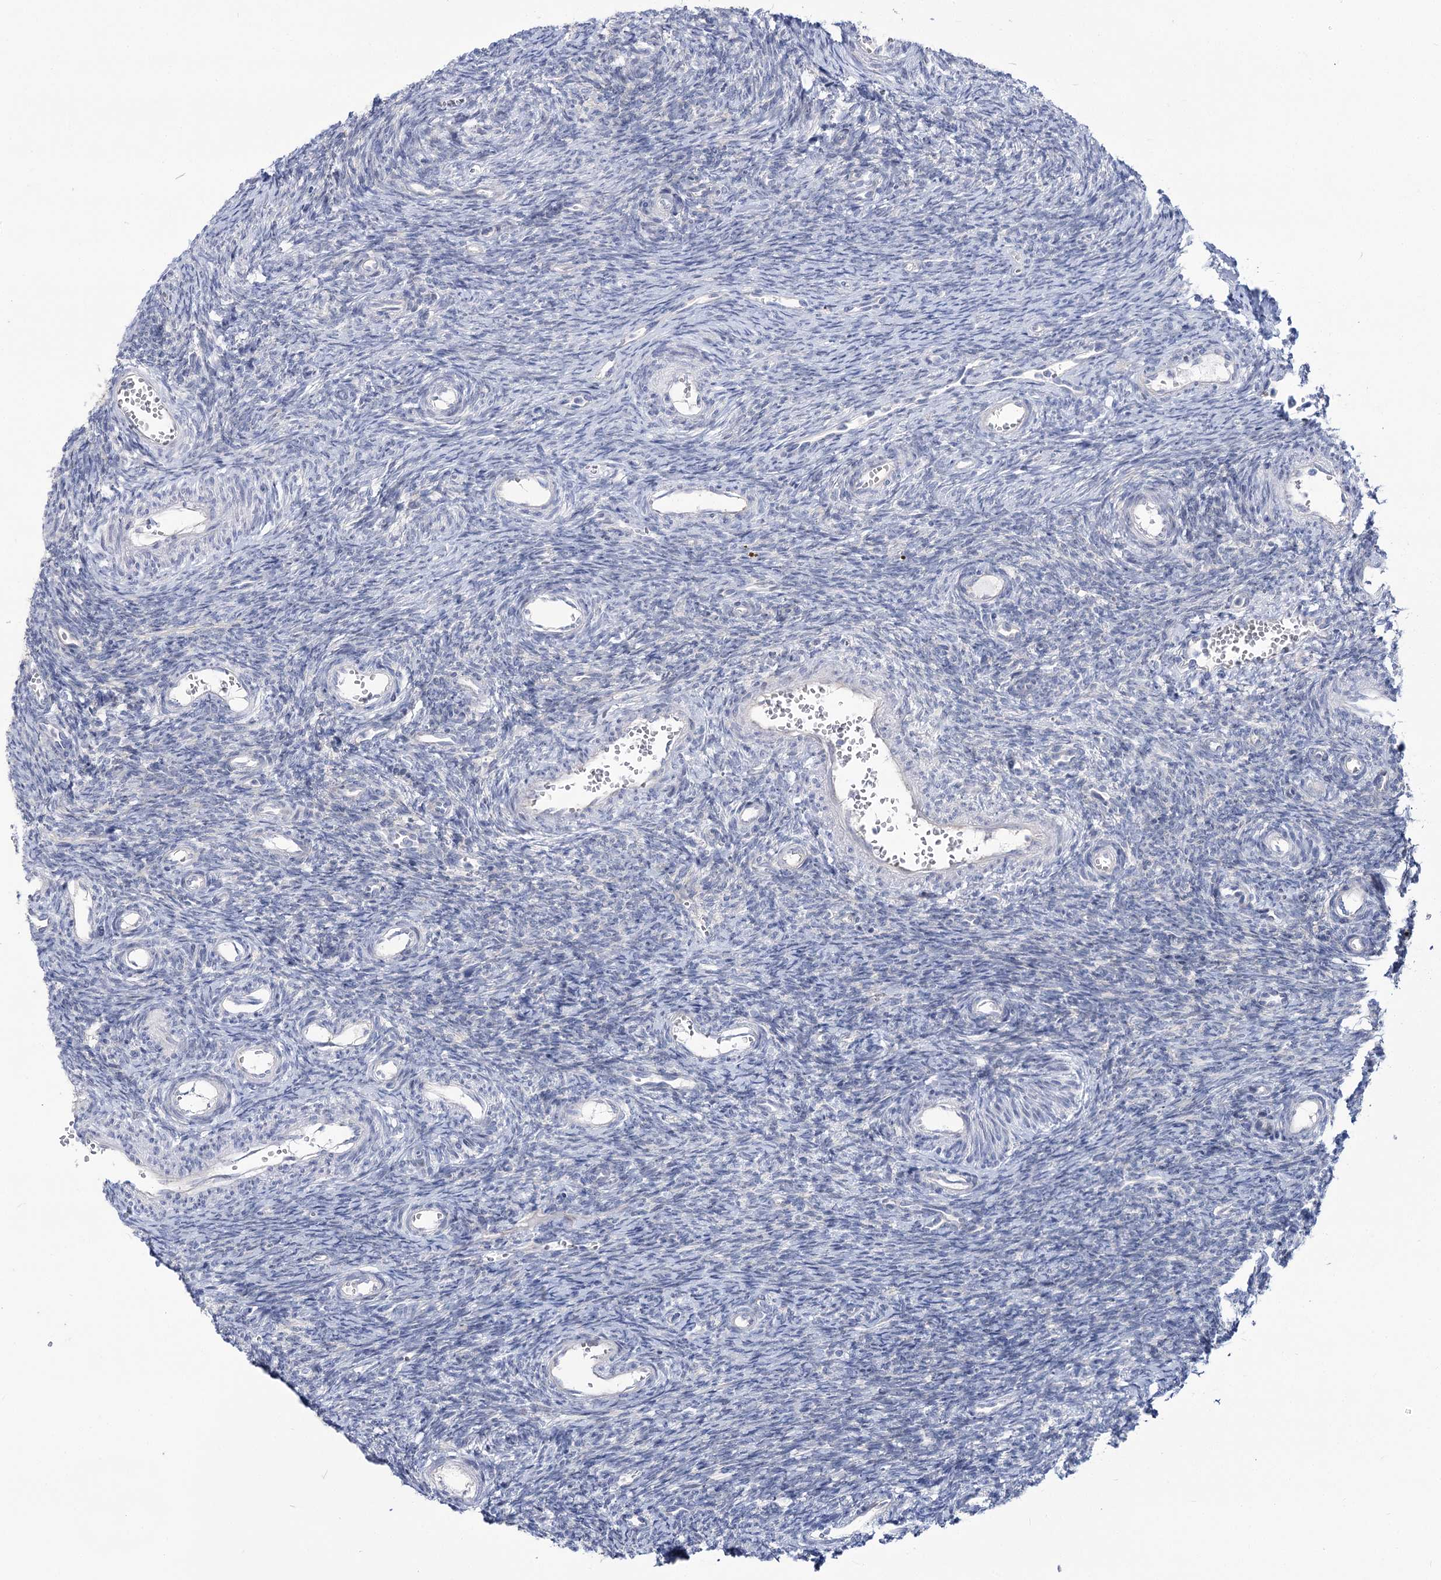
{"staining": {"intensity": "negative", "quantity": "none", "location": "none"}, "tissue": "ovary", "cell_type": "Ovarian stroma cells", "image_type": "normal", "snomed": [{"axis": "morphology", "description": "Normal tissue, NOS"}, {"axis": "topography", "description": "Ovary"}], "caption": "High magnification brightfield microscopy of benign ovary stained with DAB (brown) and counterstained with hematoxylin (blue): ovarian stroma cells show no significant expression.", "gene": "SUOX", "patient": {"sex": "female", "age": 39}}